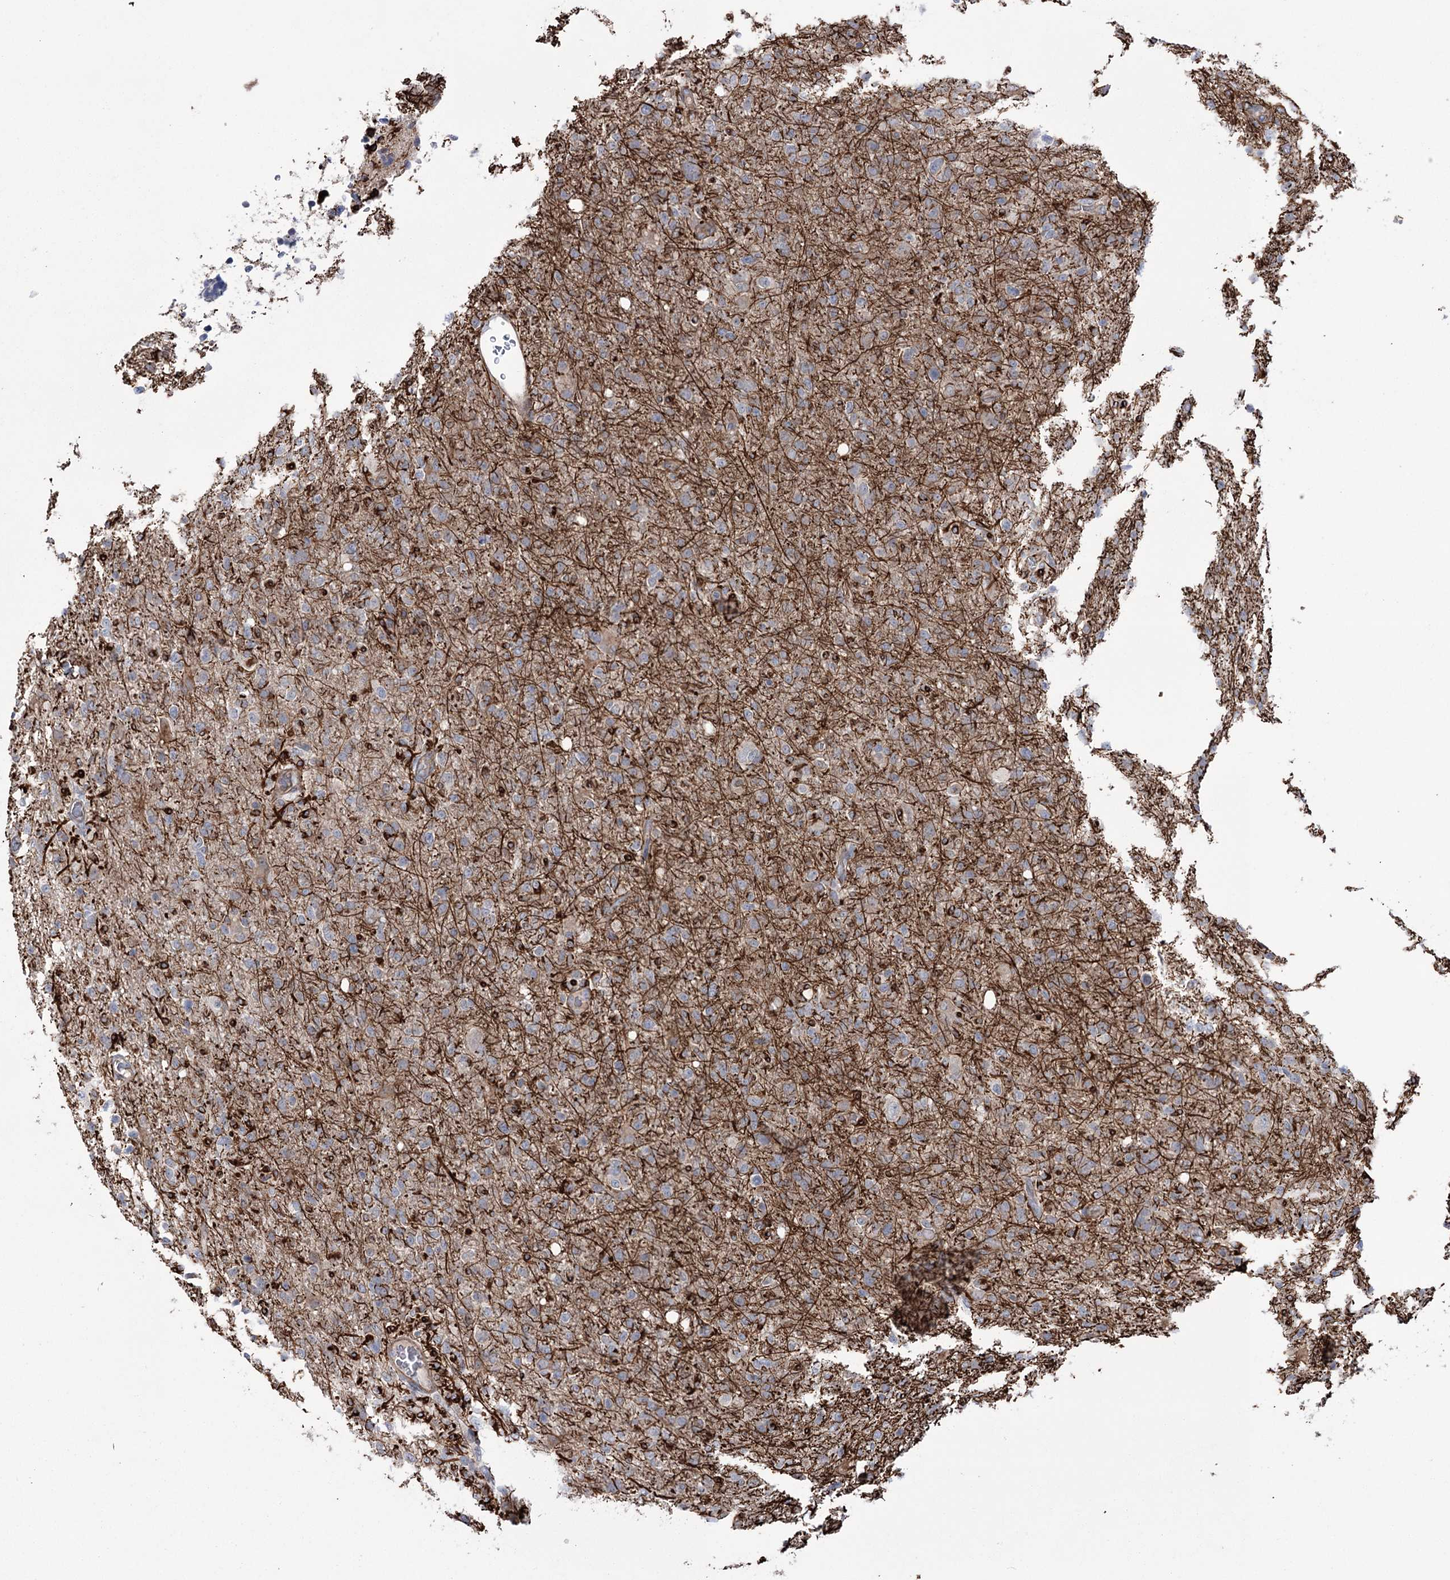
{"staining": {"intensity": "negative", "quantity": "none", "location": "none"}, "tissue": "glioma", "cell_type": "Tumor cells", "image_type": "cancer", "snomed": [{"axis": "morphology", "description": "Glioma, malignant, High grade"}, {"axis": "topography", "description": "Brain"}], "caption": "Immunohistochemical staining of human malignant glioma (high-grade) demonstrates no significant expression in tumor cells.", "gene": "TRIM71", "patient": {"sex": "female", "age": 57}}